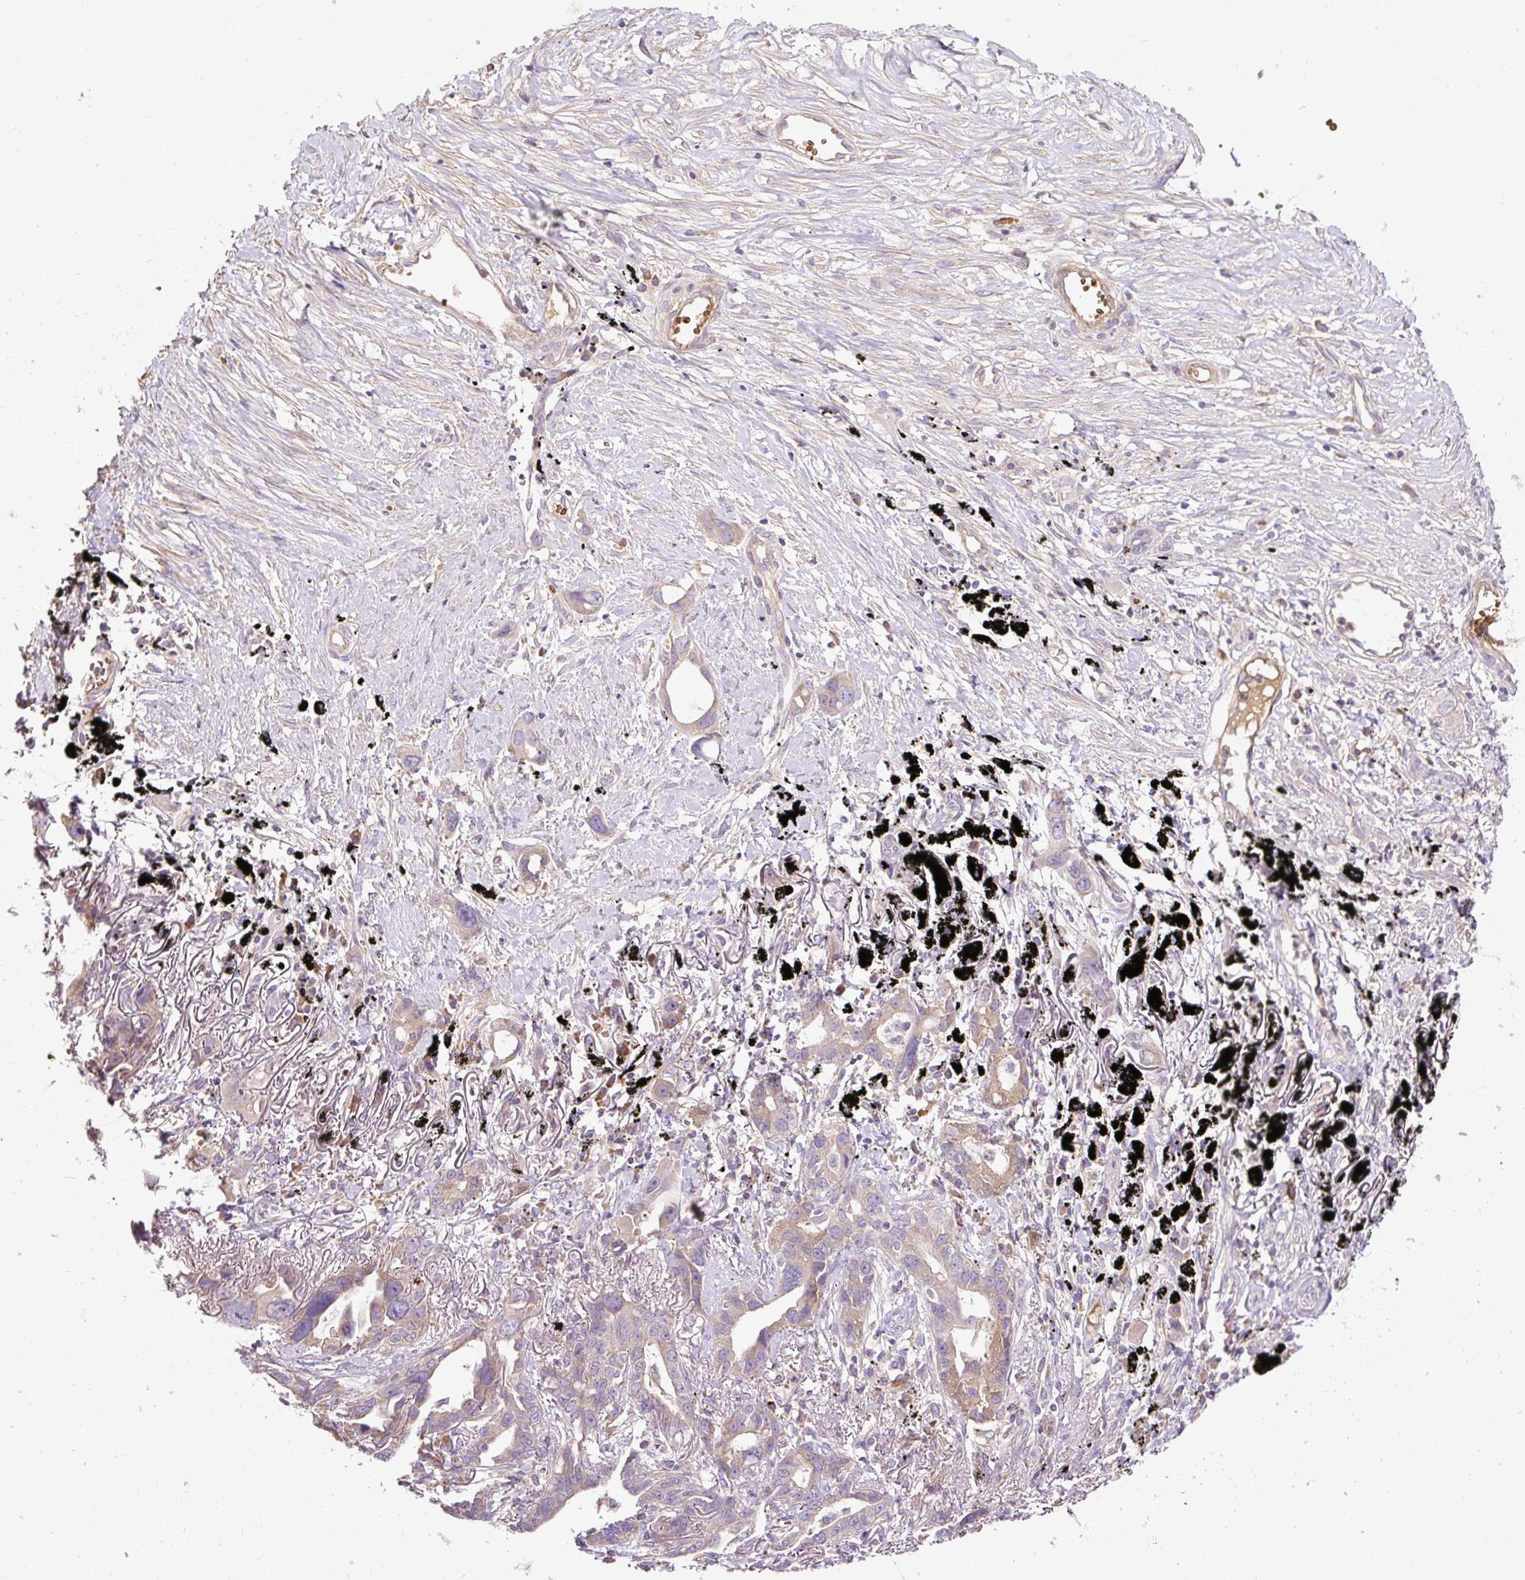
{"staining": {"intensity": "weak", "quantity": "<25%", "location": "cytoplasmic/membranous"}, "tissue": "lung cancer", "cell_type": "Tumor cells", "image_type": "cancer", "snomed": [{"axis": "morphology", "description": "Adenocarcinoma, NOS"}, {"axis": "topography", "description": "Lung"}], "caption": "Immunohistochemical staining of adenocarcinoma (lung) reveals no significant positivity in tumor cells. Nuclei are stained in blue.", "gene": "CXCL13", "patient": {"sex": "male", "age": 67}}